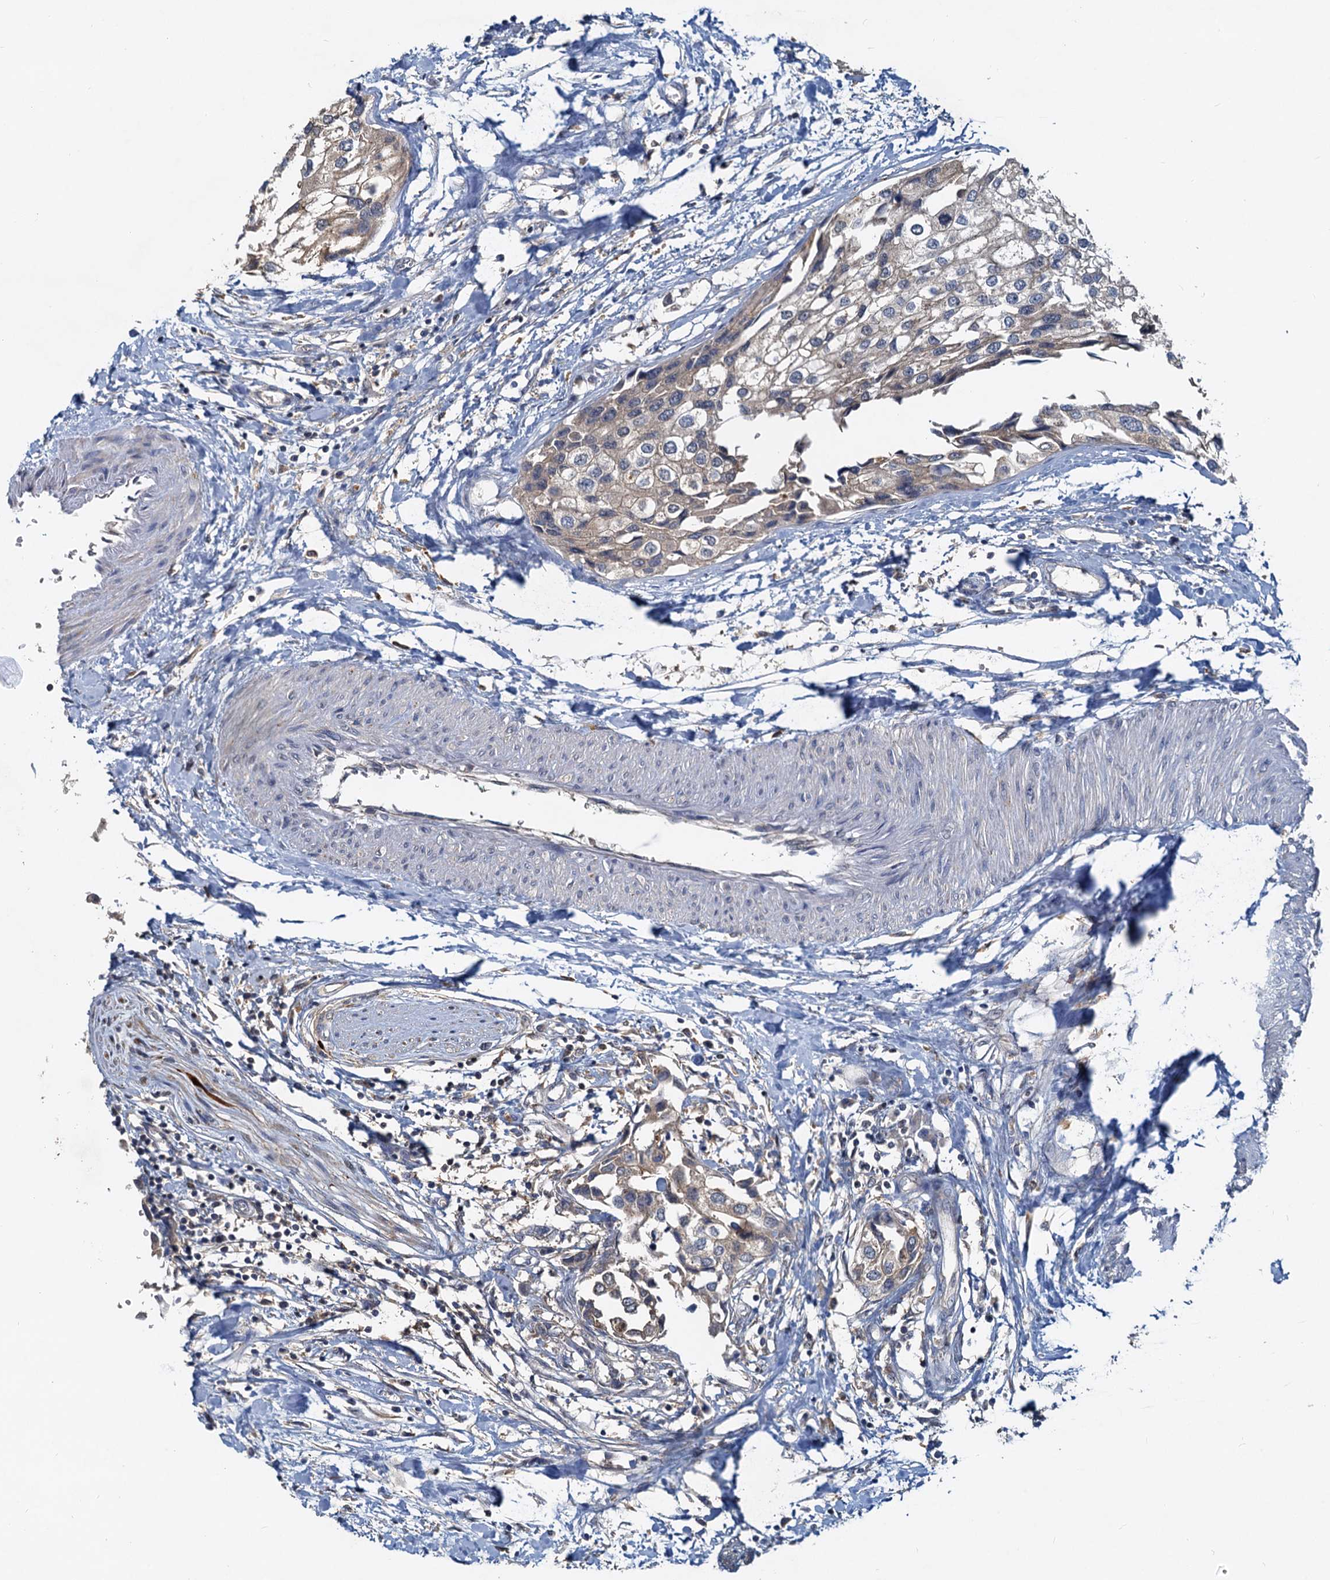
{"staining": {"intensity": "weak", "quantity": ">75%", "location": "cytoplasmic/membranous"}, "tissue": "urothelial cancer", "cell_type": "Tumor cells", "image_type": "cancer", "snomed": [{"axis": "morphology", "description": "Urothelial carcinoma, High grade"}, {"axis": "topography", "description": "Urinary bladder"}], "caption": "High-magnification brightfield microscopy of urothelial cancer stained with DAB (brown) and counterstained with hematoxylin (blue). tumor cells exhibit weak cytoplasmic/membranous positivity is appreciated in approximately>75% of cells.", "gene": "TOLLIP", "patient": {"sex": "male", "age": 64}}